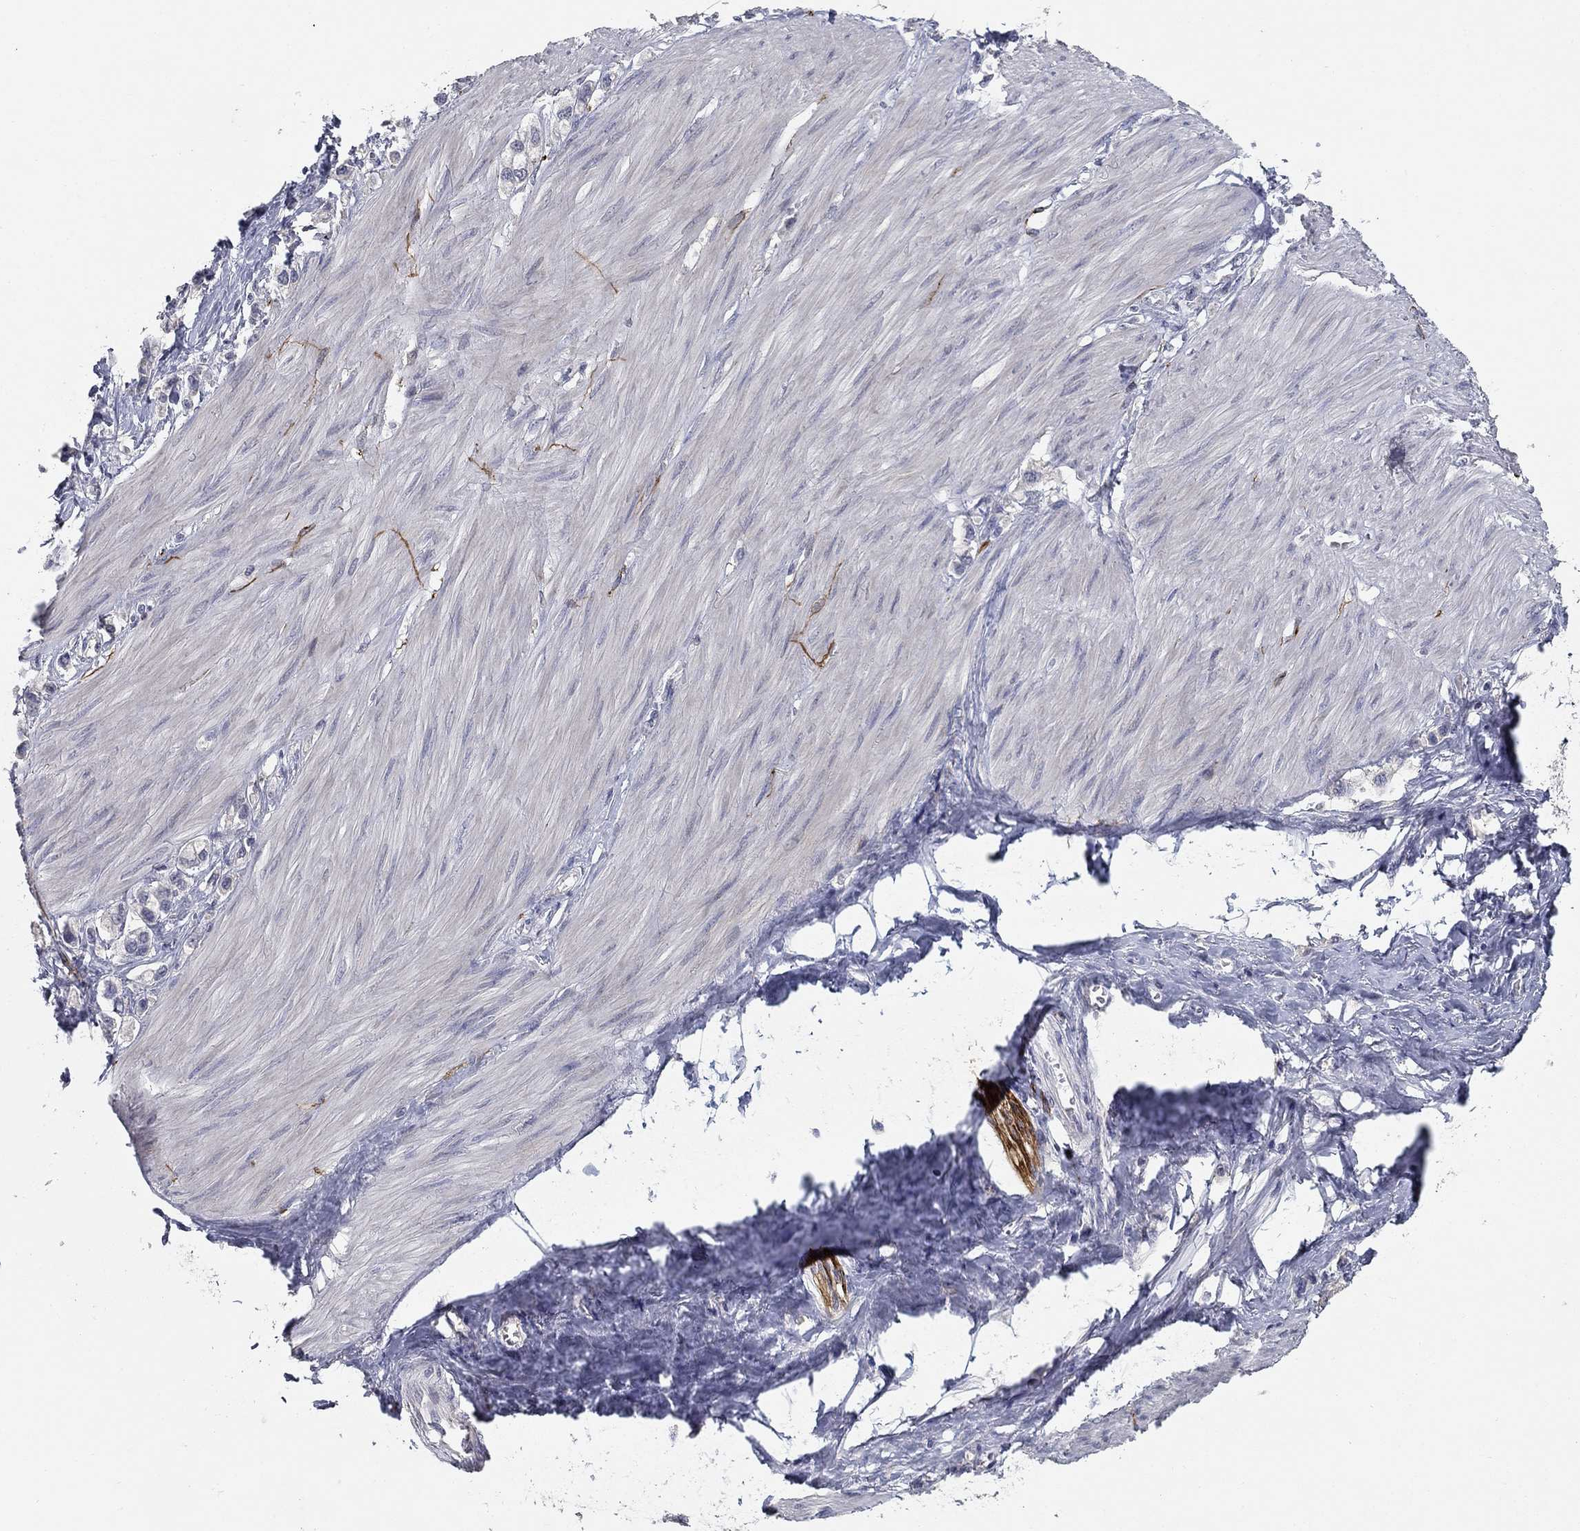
{"staining": {"intensity": "negative", "quantity": "none", "location": "none"}, "tissue": "stomach cancer", "cell_type": "Tumor cells", "image_type": "cancer", "snomed": [{"axis": "morphology", "description": "Normal tissue, NOS"}, {"axis": "morphology", "description": "Adenocarcinoma, NOS"}, {"axis": "morphology", "description": "Adenocarcinoma, High grade"}, {"axis": "topography", "description": "Stomach, upper"}, {"axis": "topography", "description": "Stomach"}], "caption": "Immunohistochemistry (IHC) micrograph of neoplastic tissue: human stomach cancer stained with DAB (3,3'-diaminobenzidine) displays no significant protein expression in tumor cells. (DAB IHC, high magnification).", "gene": "CD274", "patient": {"sex": "female", "age": 65}}